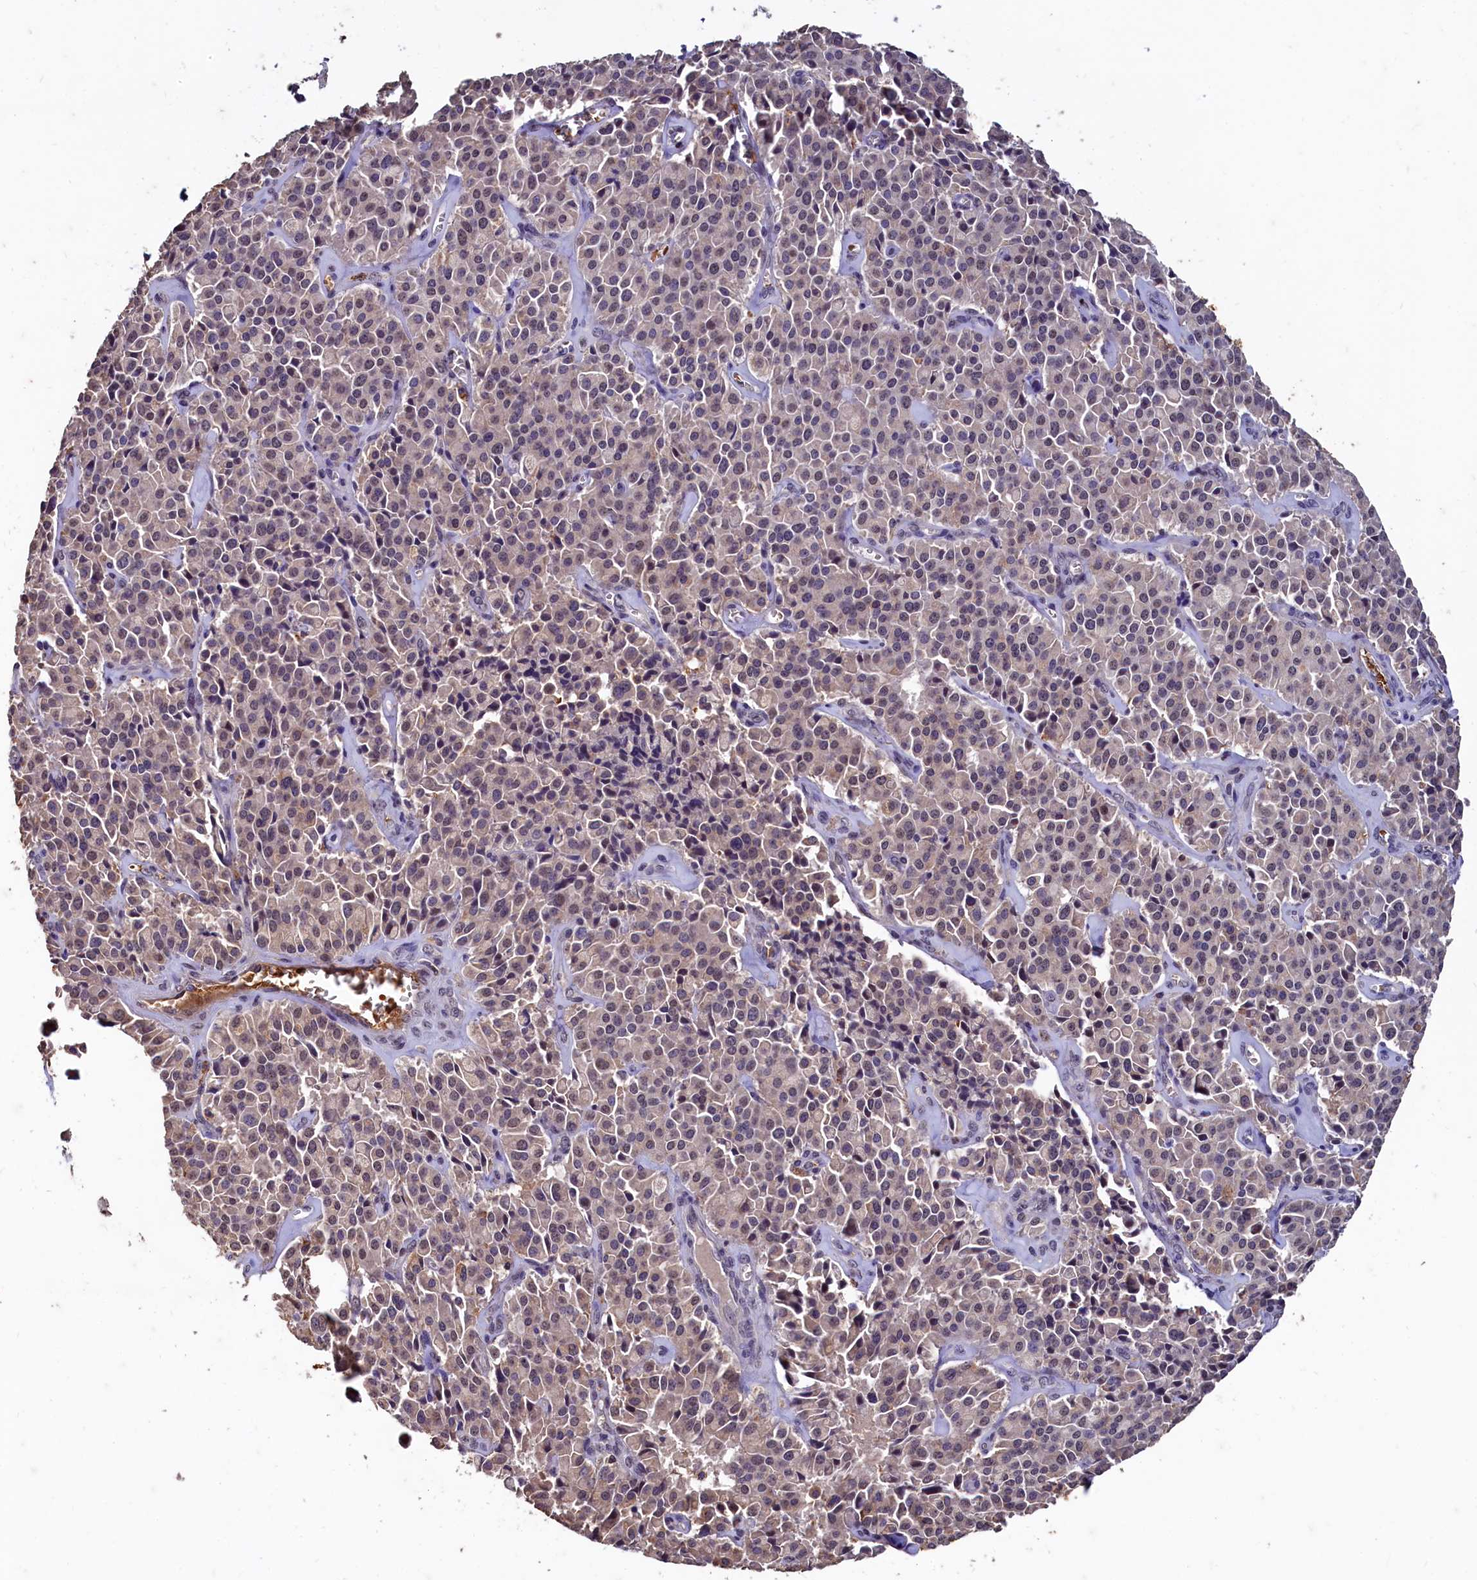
{"staining": {"intensity": "weak", "quantity": "<25%", "location": "cytoplasmic/membranous"}, "tissue": "pancreatic cancer", "cell_type": "Tumor cells", "image_type": "cancer", "snomed": [{"axis": "morphology", "description": "Adenocarcinoma, NOS"}, {"axis": "topography", "description": "Pancreas"}], "caption": "IHC image of human pancreatic cancer stained for a protein (brown), which displays no expression in tumor cells.", "gene": "CSTPP1", "patient": {"sex": "male", "age": 65}}